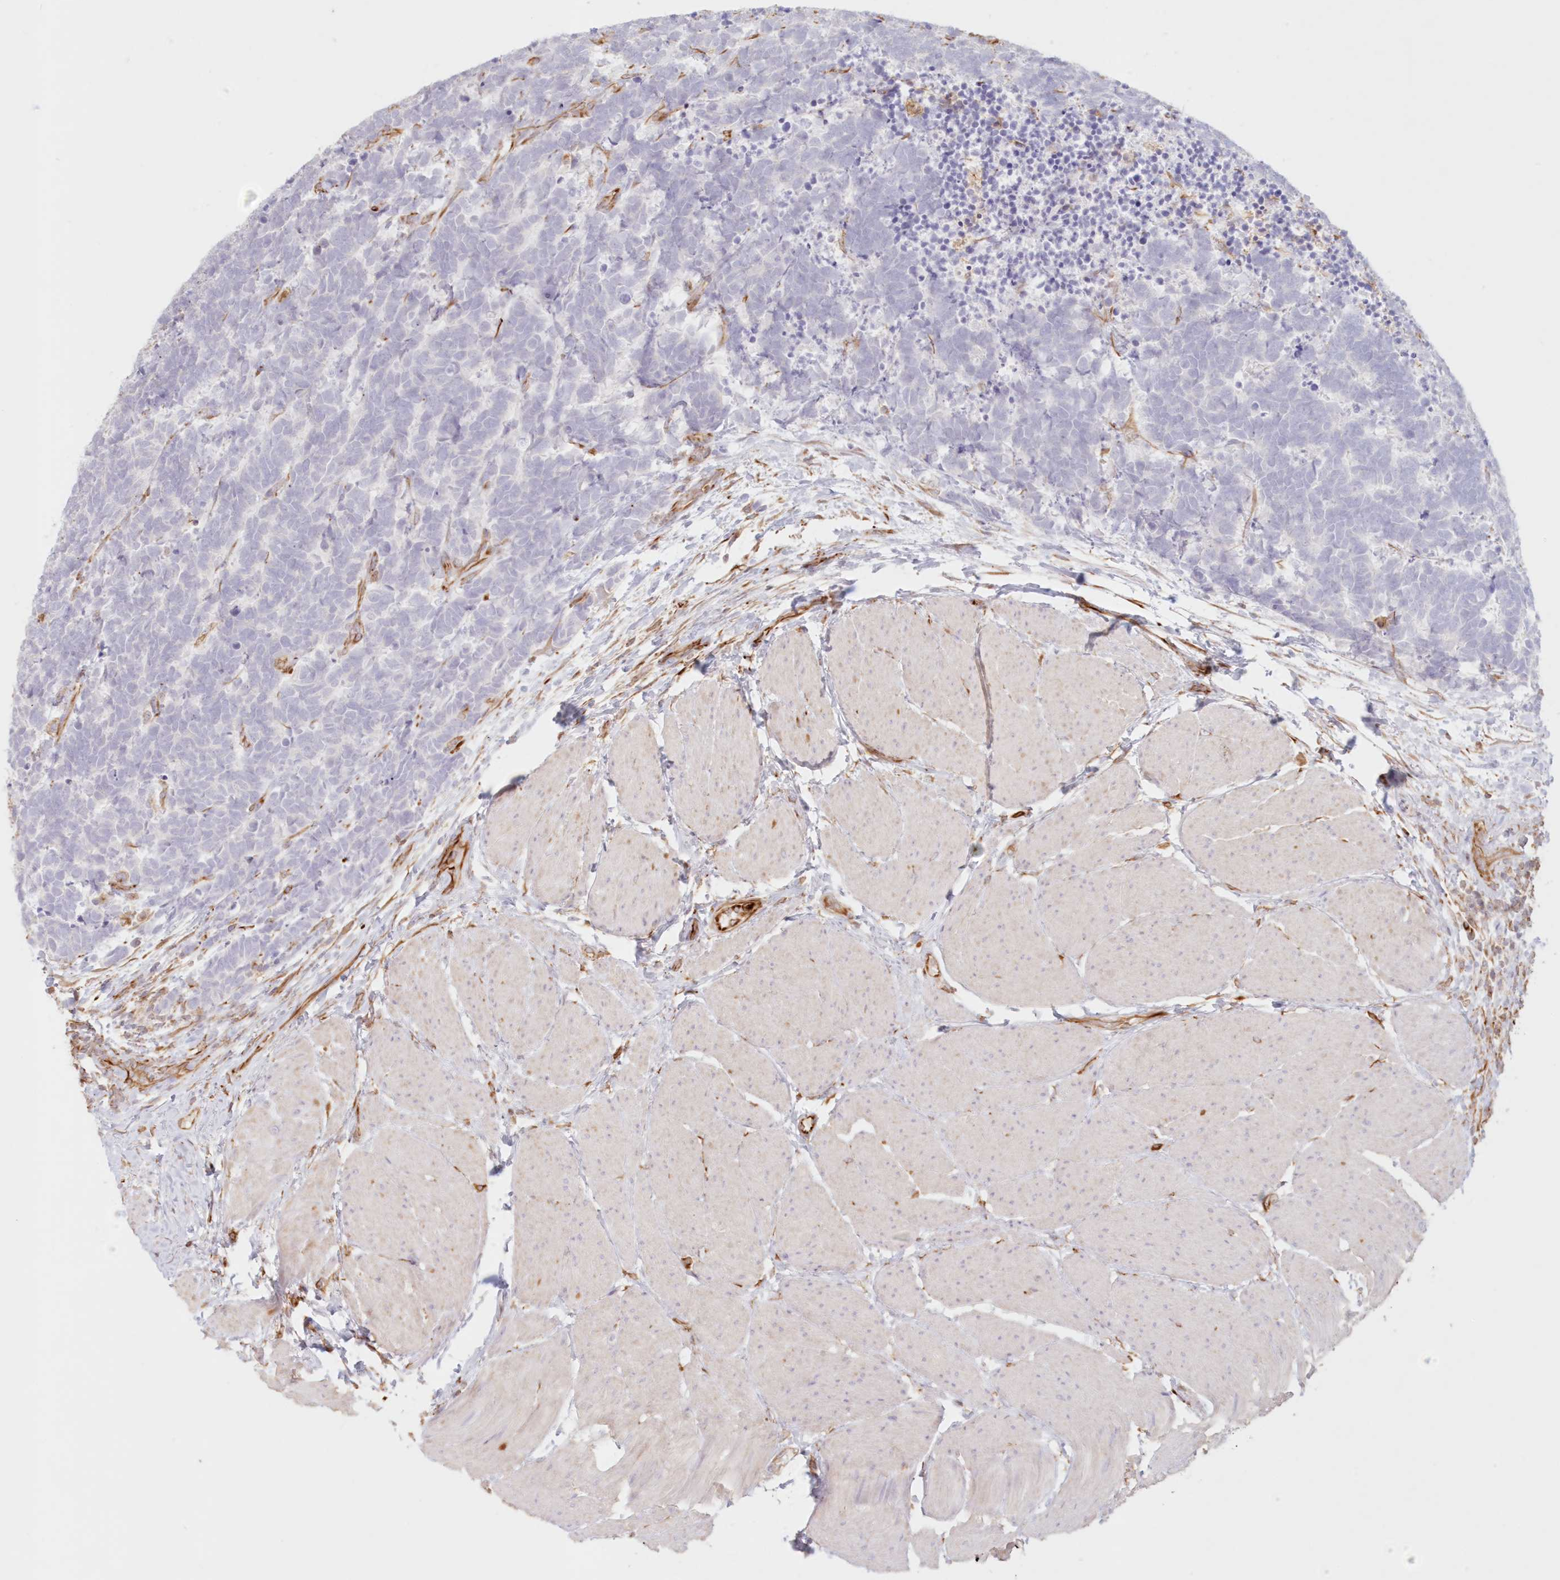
{"staining": {"intensity": "negative", "quantity": "none", "location": "none"}, "tissue": "carcinoid", "cell_type": "Tumor cells", "image_type": "cancer", "snomed": [{"axis": "morphology", "description": "Carcinoma, NOS"}, {"axis": "morphology", "description": "Carcinoid, malignant, NOS"}, {"axis": "topography", "description": "Urinary bladder"}], "caption": "Carcinoma stained for a protein using immunohistochemistry (IHC) displays no expression tumor cells.", "gene": "DMRTB1", "patient": {"sex": "male", "age": 57}}